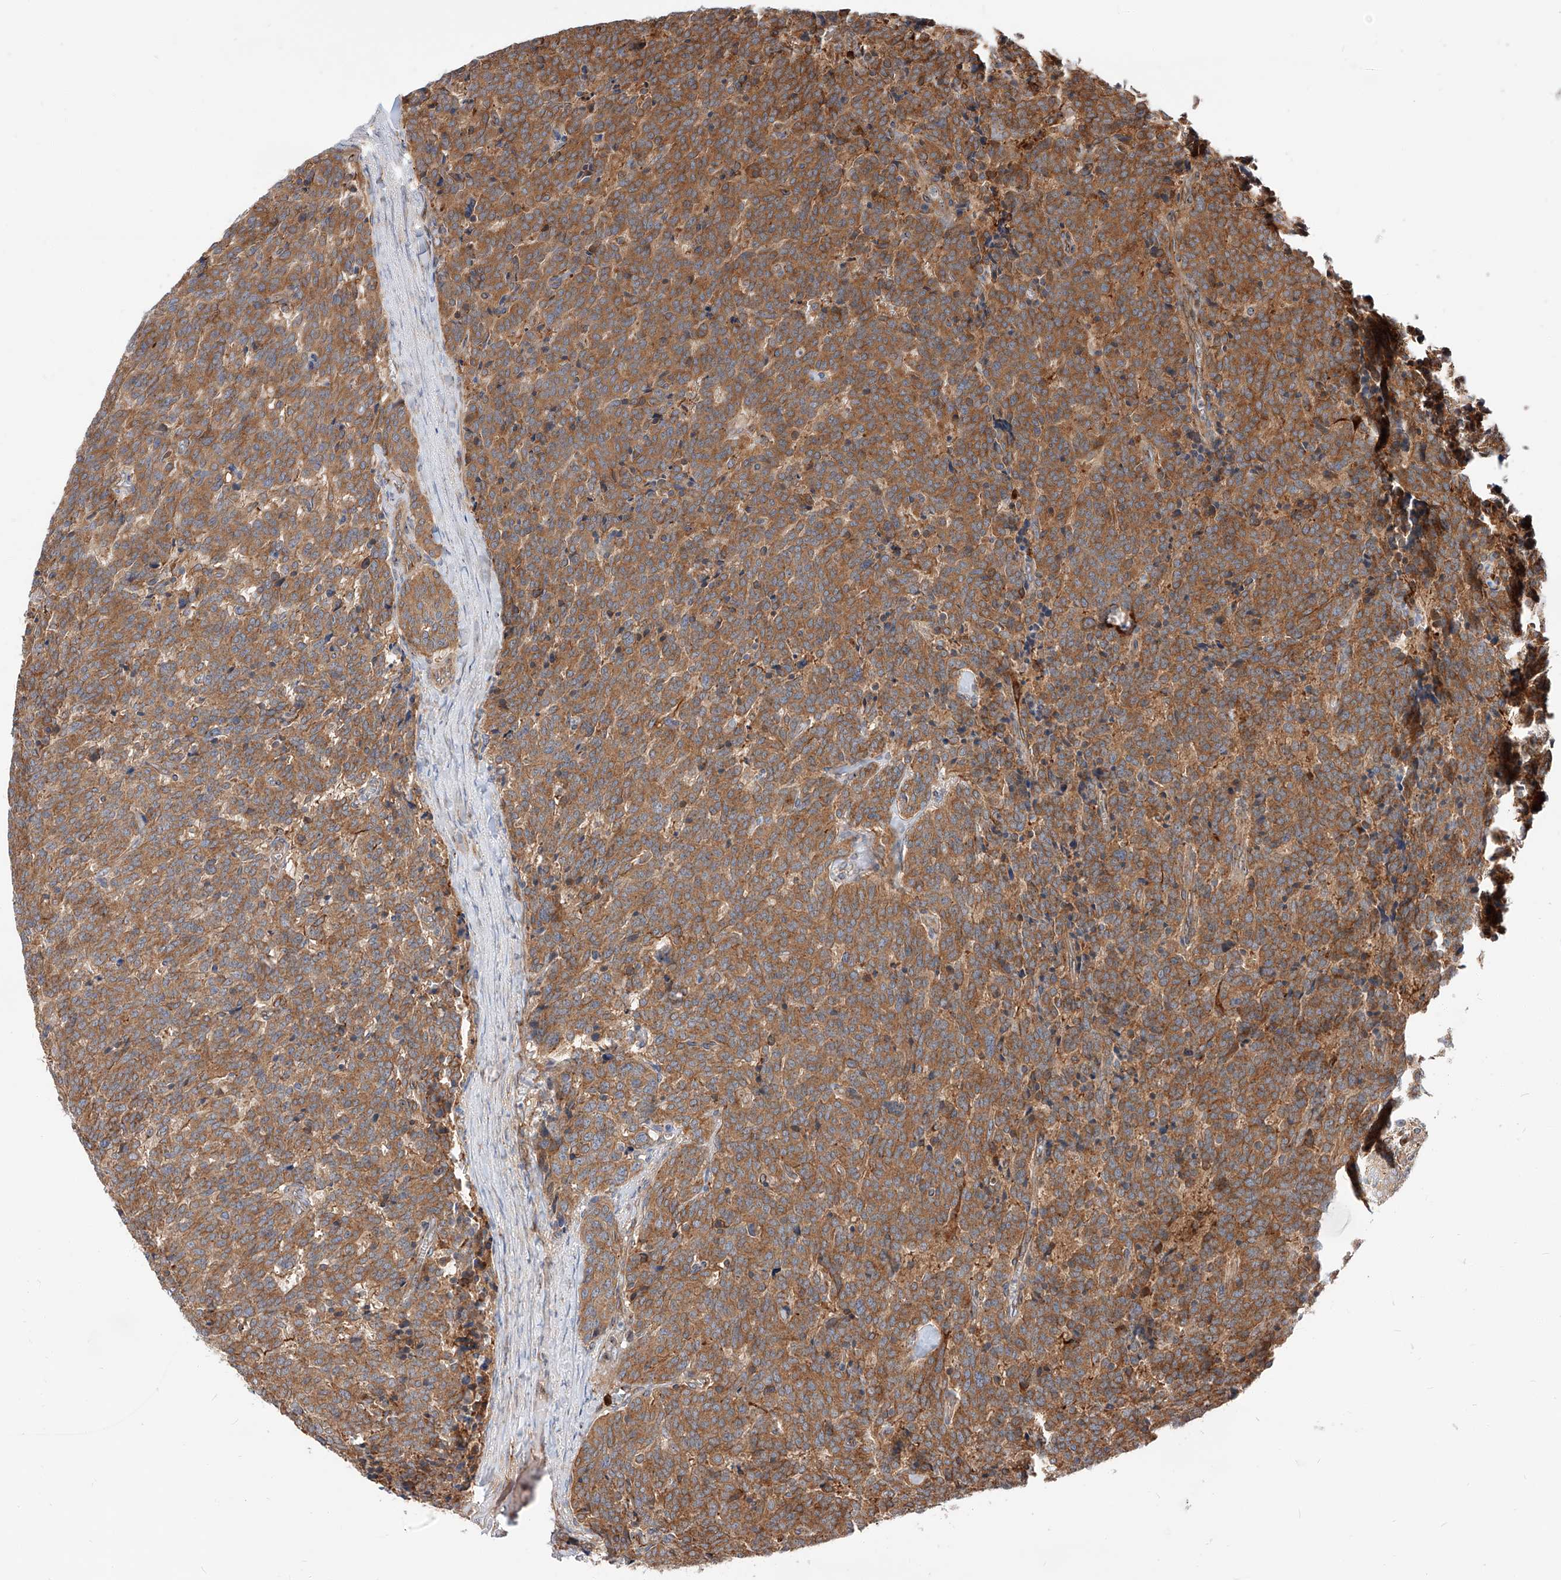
{"staining": {"intensity": "moderate", "quantity": ">75%", "location": "cytoplasmic/membranous"}, "tissue": "carcinoid", "cell_type": "Tumor cells", "image_type": "cancer", "snomed": [{"axis": "morphology", "description": "Carcinoid, malignant, NOS"}, {"axis": "topography", "description": "Lung"}], "caption": "Human malignant carcinoid stained for a protein (brown) demonstrates moderate cytoplasmic/membranous positive positivity in approximately >75% of tumor cells.", "gene": "ISCA2", "patient": {"sex": "female", "age": 46}}